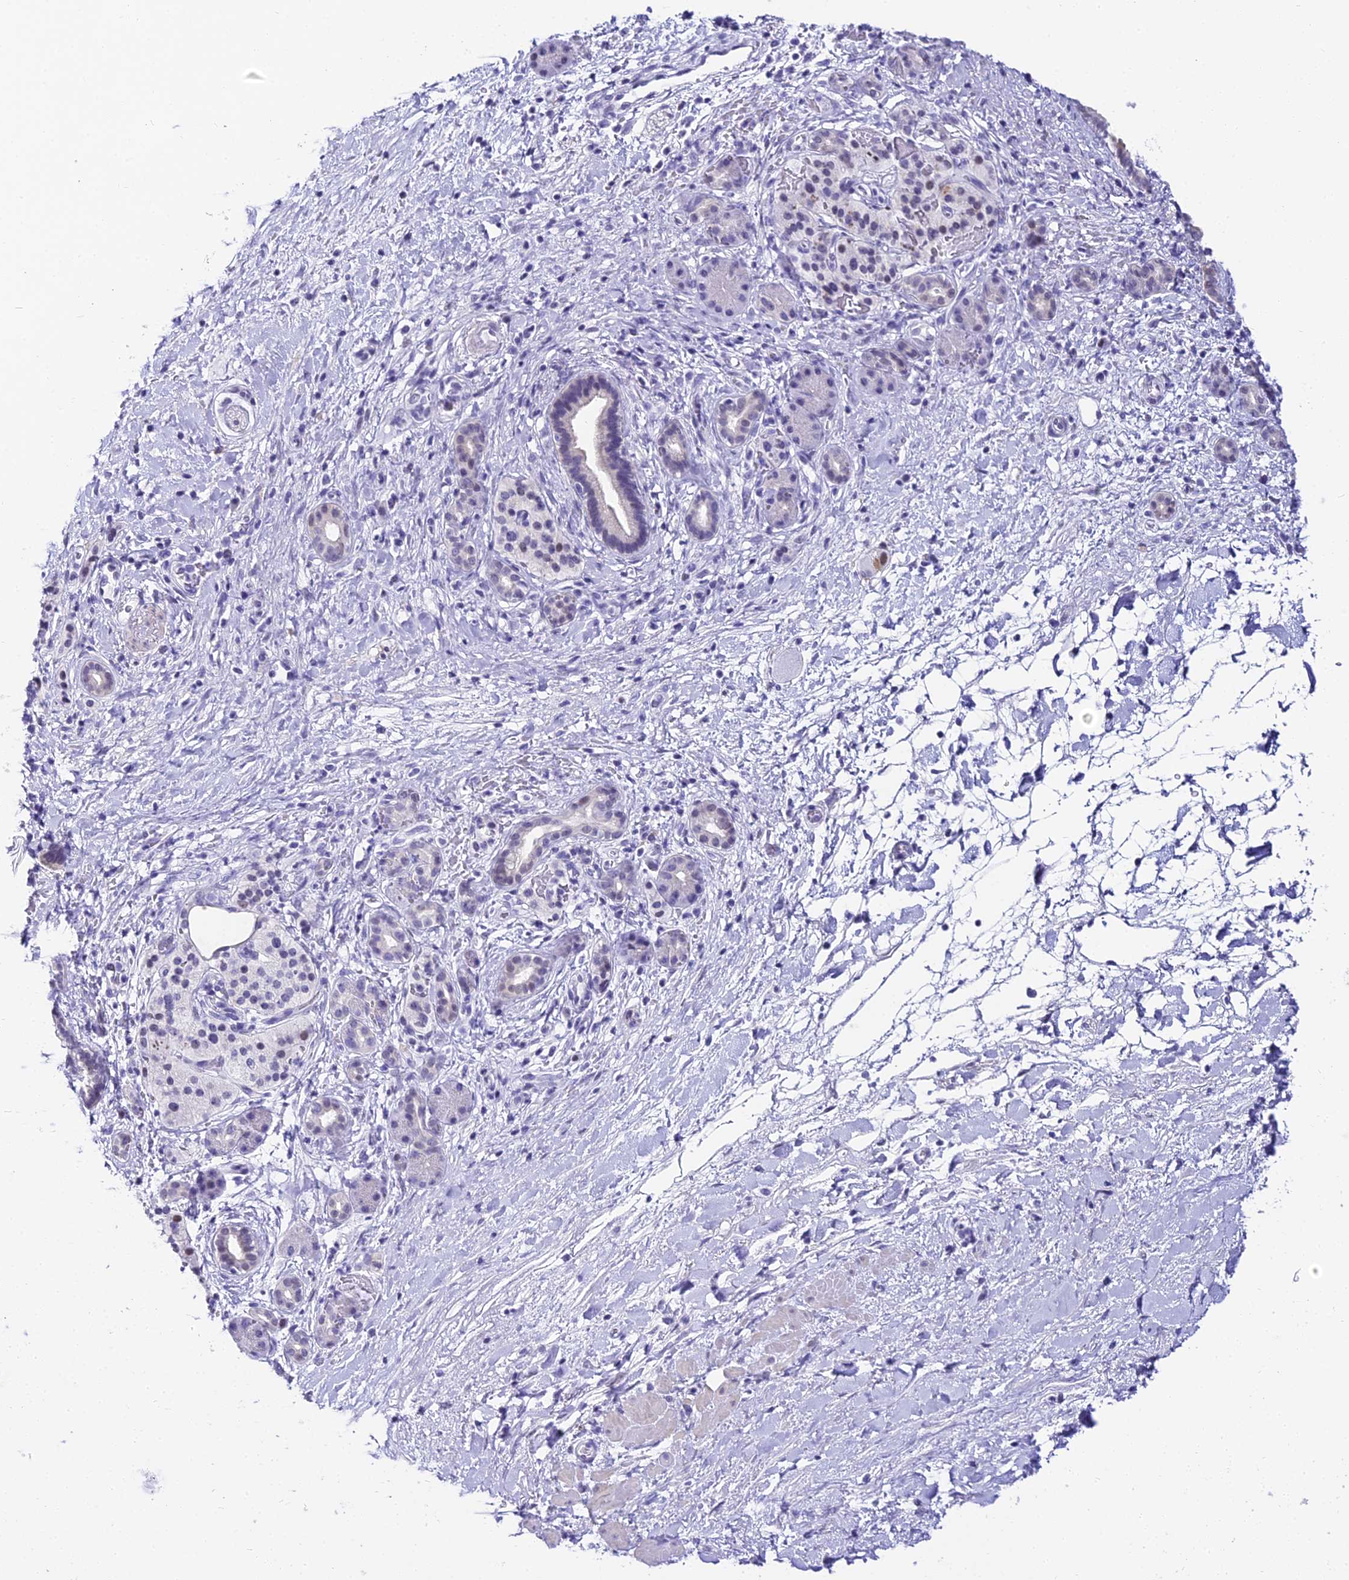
{"staining": {"intensity": "negative", "quantity": "none", "location": "none"}, "tissue": "pancreatic cancer", "cell_type": "Tumor cells", "image_type": "cancer", "snomed": [{"axis": "morphology", "description": "Normal tissue, NOS"}, {"axis": "morphology", "description": "Adenocarcinoma, NOS"}, {"axis": "topography", "description": "Pancreas"}, {"axis": "topography", "description": "Peripheral nerve tissue"}], "caption": "Micrograph shows no significant protein positivity in tumor cells of adenocarcinoma (pancreatic). (DAB IHC visualized using brightfield microscopy, high magnification).", "gene": "ABHD14A-ACY1", "patient": {"sex": "female", "age": 77}}